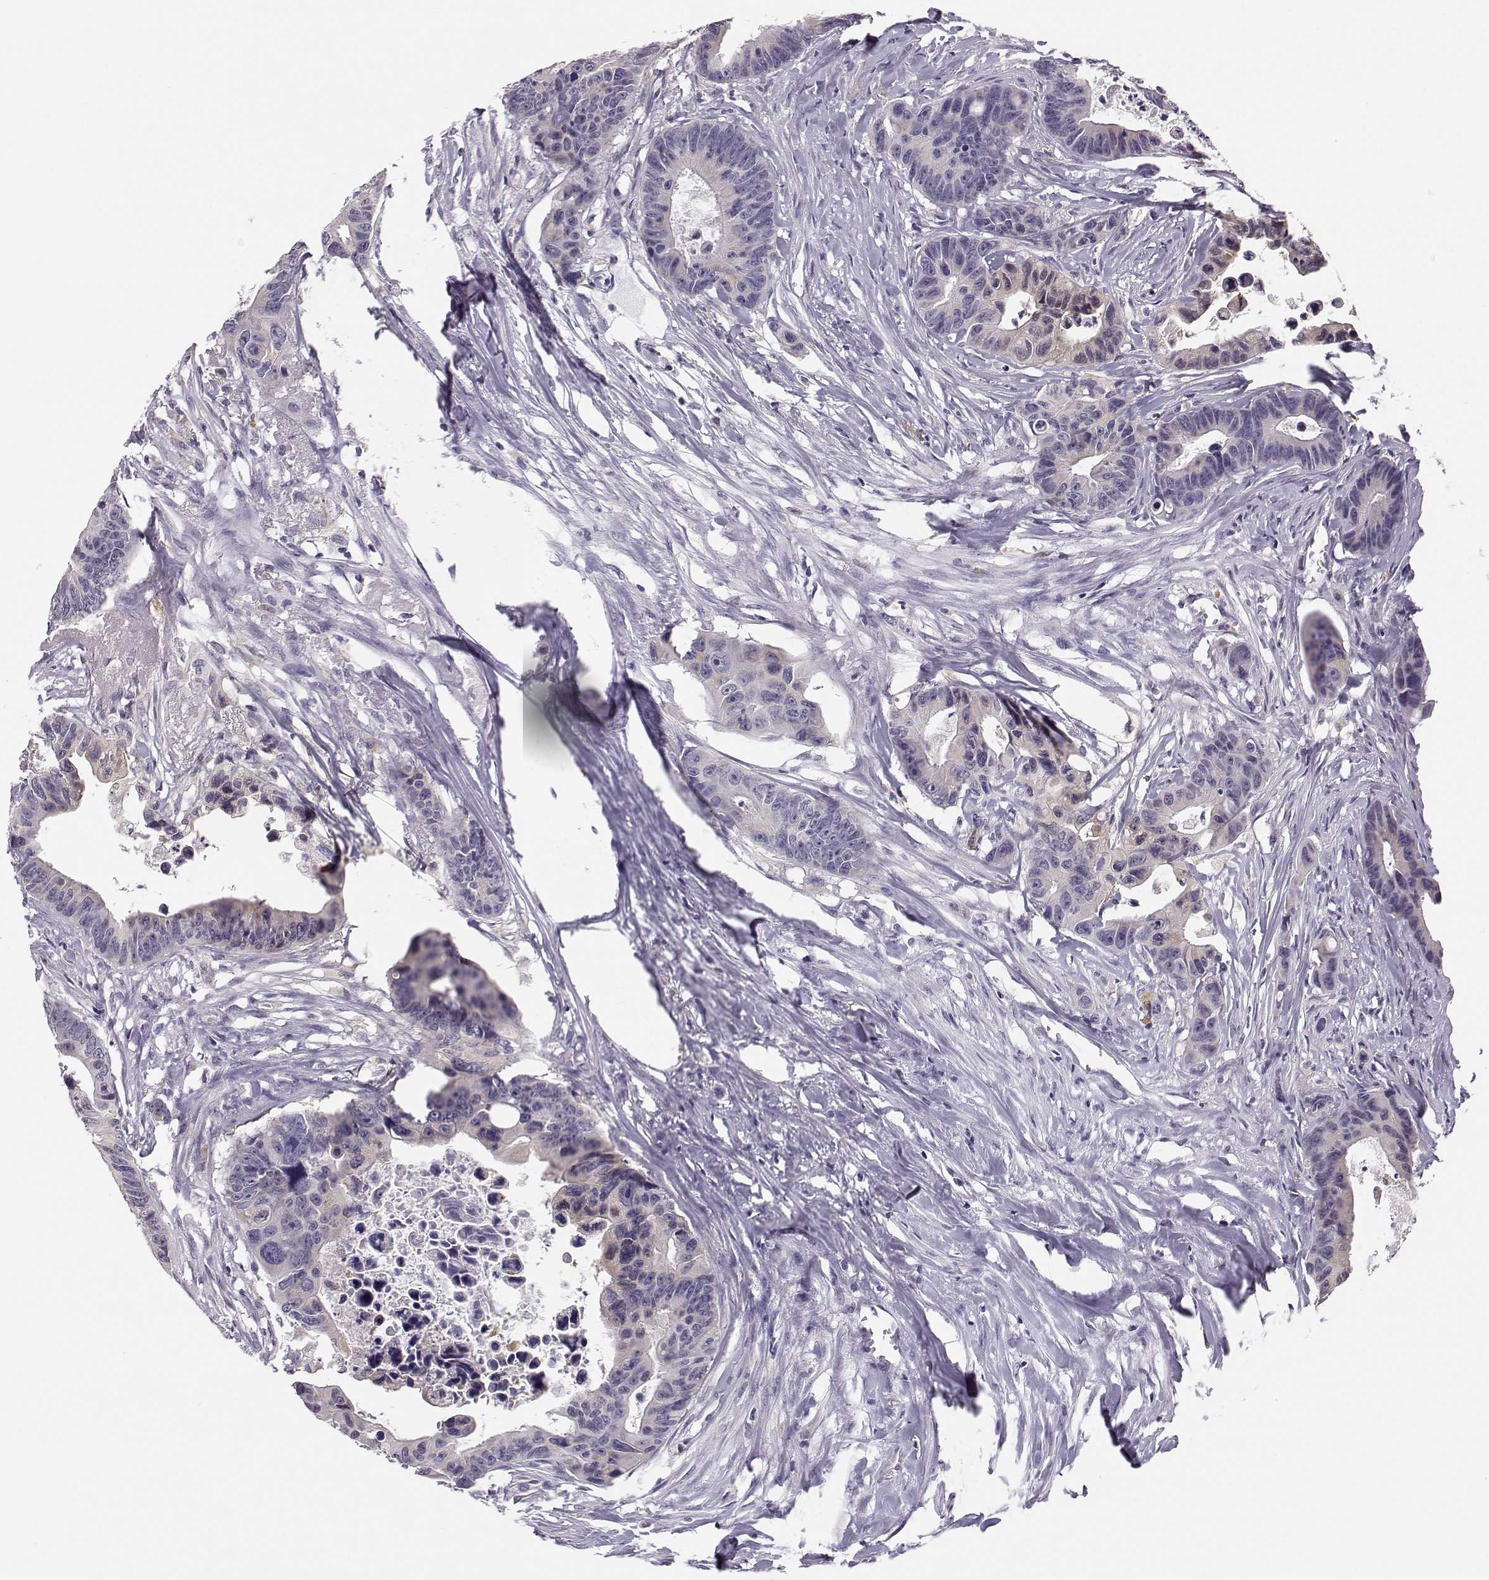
{"staining": {"intensity": "weak", "quantity": "25%-75%", "location": "cytoplasmic/membranous"}, "tissue": "colorectal cancer", "cell_type": "Tumor cells", "image_type": "cancer", "snomed": [{"axis": "morphology", "description": "Adenocarcinoma, NOS"}, {"axis": "topography", "description": "Colon"}], "caption": "Immunohistochemistry (IHC) image of neoplastic tissue: colorectal cancer (adenocarcinoma) stained using IHC exhibits low levels of weak protein expression localized specifically in the cytoplasmic/membranous of tumor cells, appearing as a cytoplasmic/membranous brown color.", "gene": "ACSL6", "patient": {"sex": "female", "age": 87}}